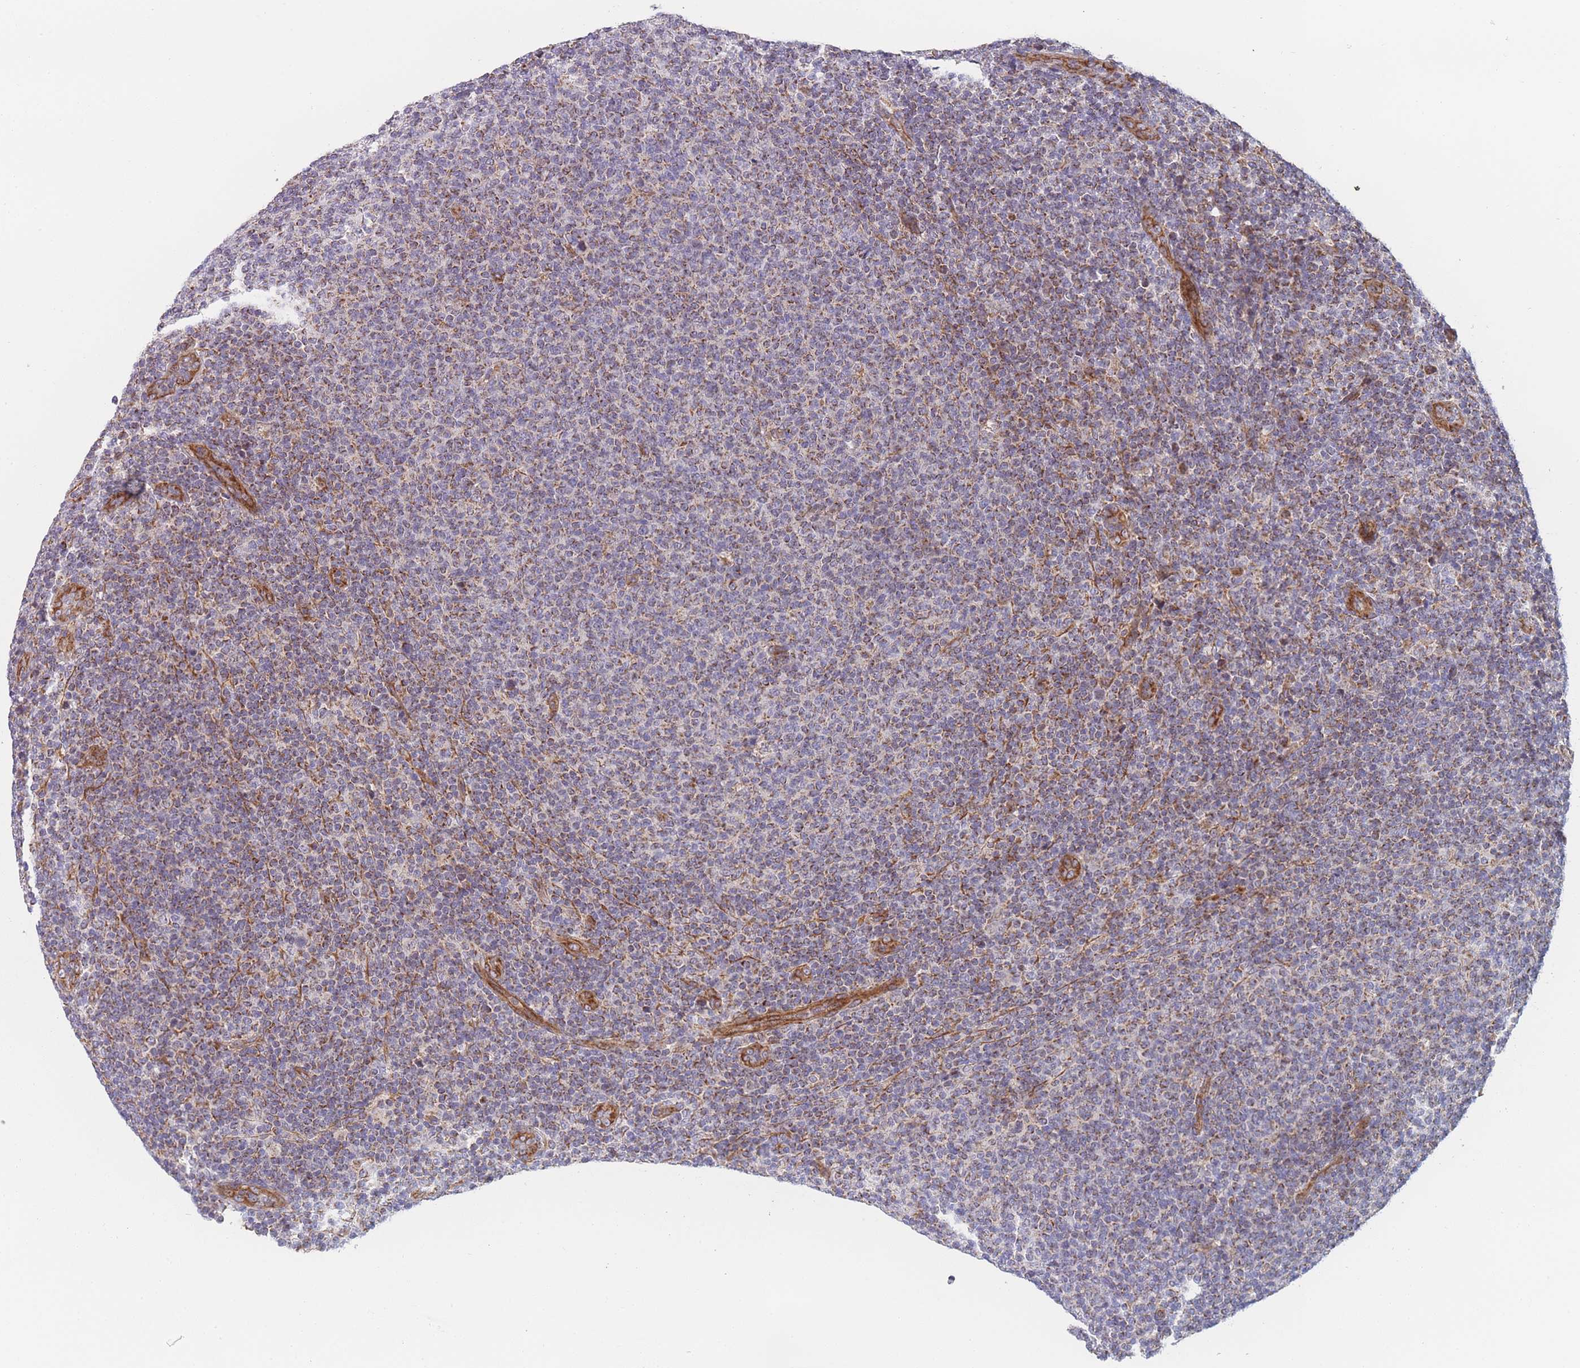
{"staining": {"intensity": "moderate", "quantity": ">75%", "location": "cytoplasmic/membranous"}, "tissue": "lymphoma", "cell_type": "Tumor cells", "image_type": "cancer", "snomed": [{"axis": "morphology", "description": "Malignant lymphoma, non-Hodgkin's type, Low grade"}, {"axis": "topography", "description": "Lymph node"}], "caption": "Tumor cells exhibit moderate cytoplasmic/membranous expression in approximately >75% of cells in lymphoma.", "gene": "MTRES1", "patient": {"sex": "male", "age": 66}}